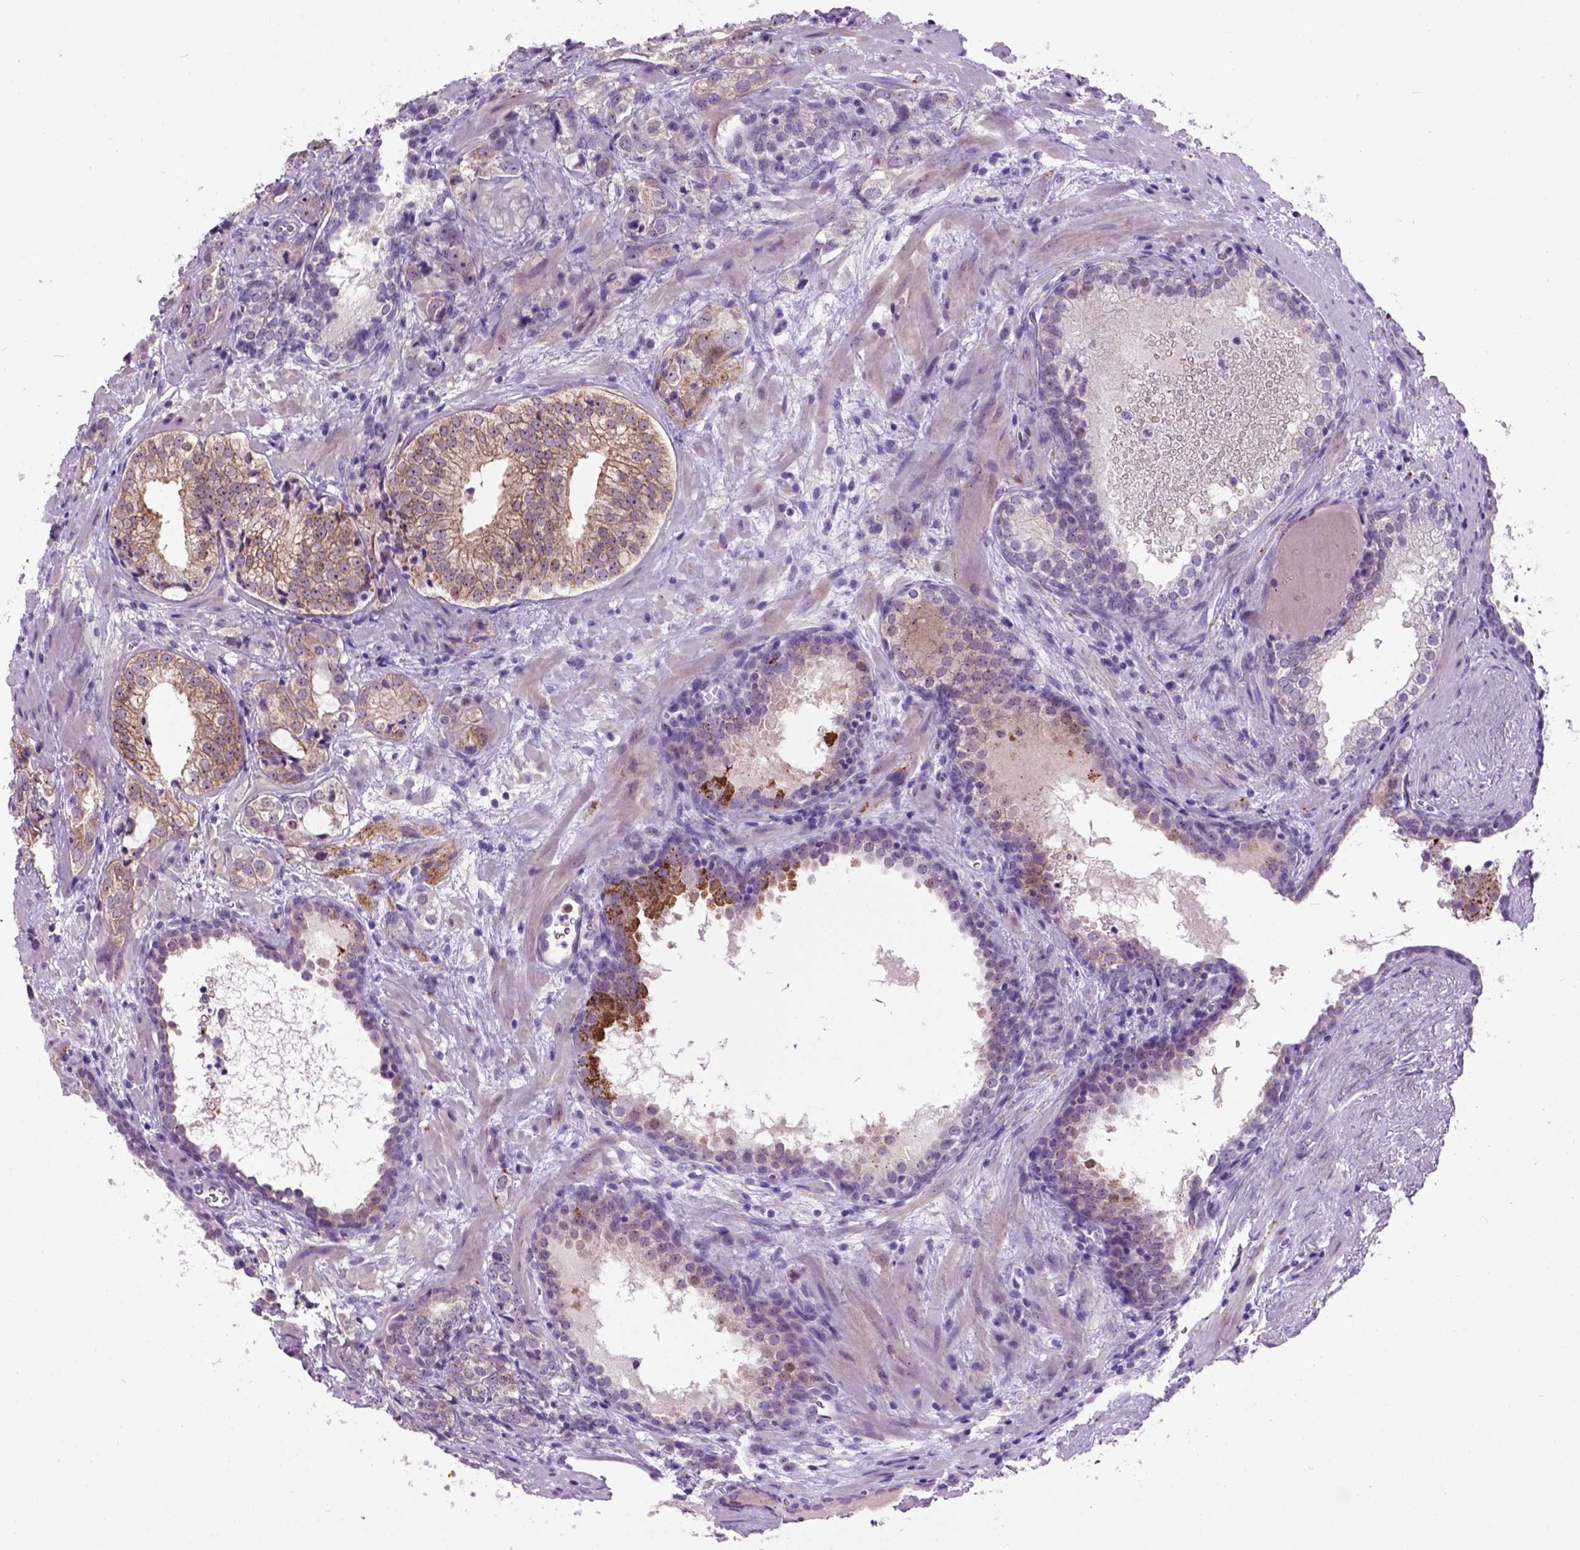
{"staining": {"intensity": "weak", "quantity": "25%-75%", "location": "cytoplasmic/membranous"}, "tissue": "prostate cancer", "cell_type": "Tumor cells", "image_type": "cancer", "snomed": [{"axis": "morphology", "description": "Adenocarcinoma, NOS"}, {"axis": "topography", "description": "Prostate and seminal vesicle, NOS"}], "caption": "The histopathology image exhibits immunohistochemical staining of prostate cancer (adenocarcinoma). There is weak cytoplasmic/membranous positivity is identified in approximately 25%-75% of tumor cells. Immunohistochemistry stains the protein of interest in brown and the nuclei are stained blue.", "gene": "MAPT", "patient": {"sex": "male", "age": 63}}